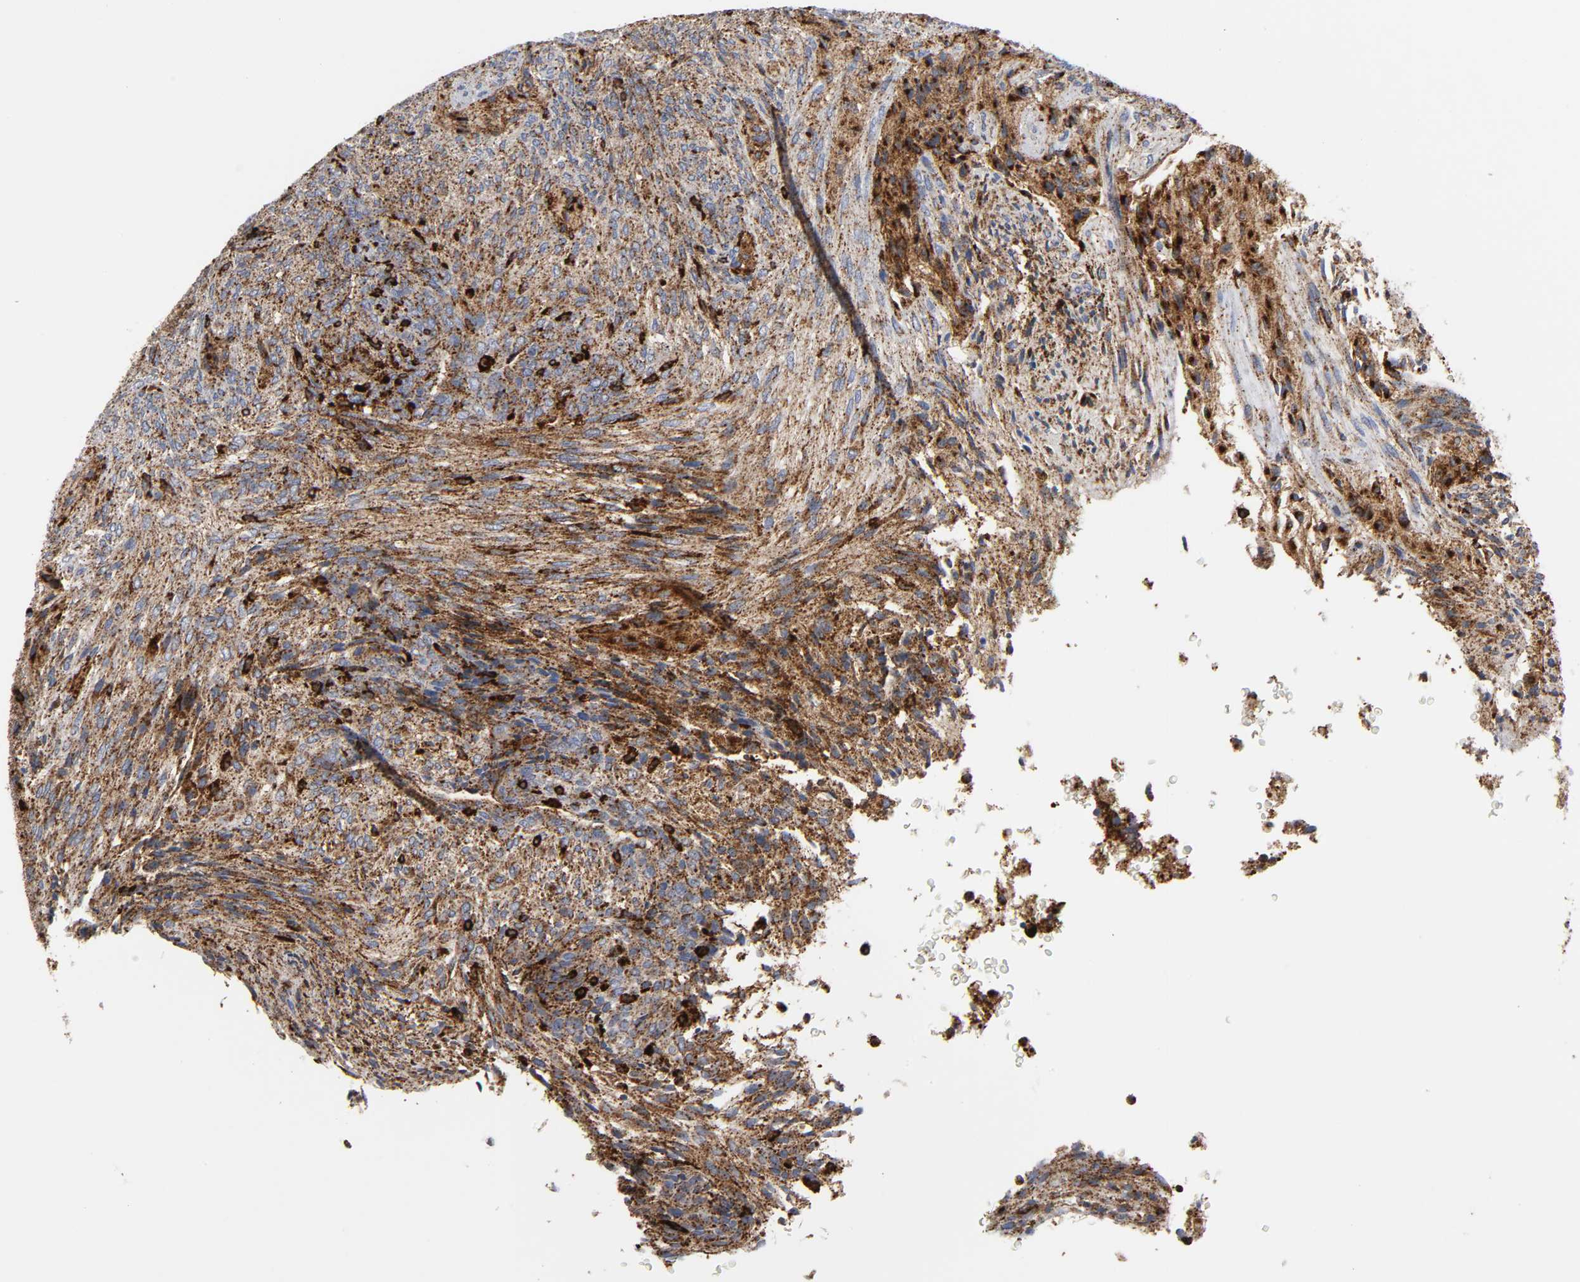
{"staining": {"intensity": "strong", "quantity": ">75%", "location": "cytoplasmic/membranous"}, "tissue": "glioma", "cell_type": "Tumor cells", "image_type": "cancer", "snomed": [{"axis": "morphology", "description": "Glioma, malignant, High grade"}, {"axis": "topography", "description": "Cerebral cortex"}], "caption": "This is an image of immunohistochemistry staining of malignant glioma (high-grade), which shows strong positivity in the cytoplasmic/membranous of tumor cells.", "gene": "PSAP", "patient": {"sex": "female", "age": 55}}